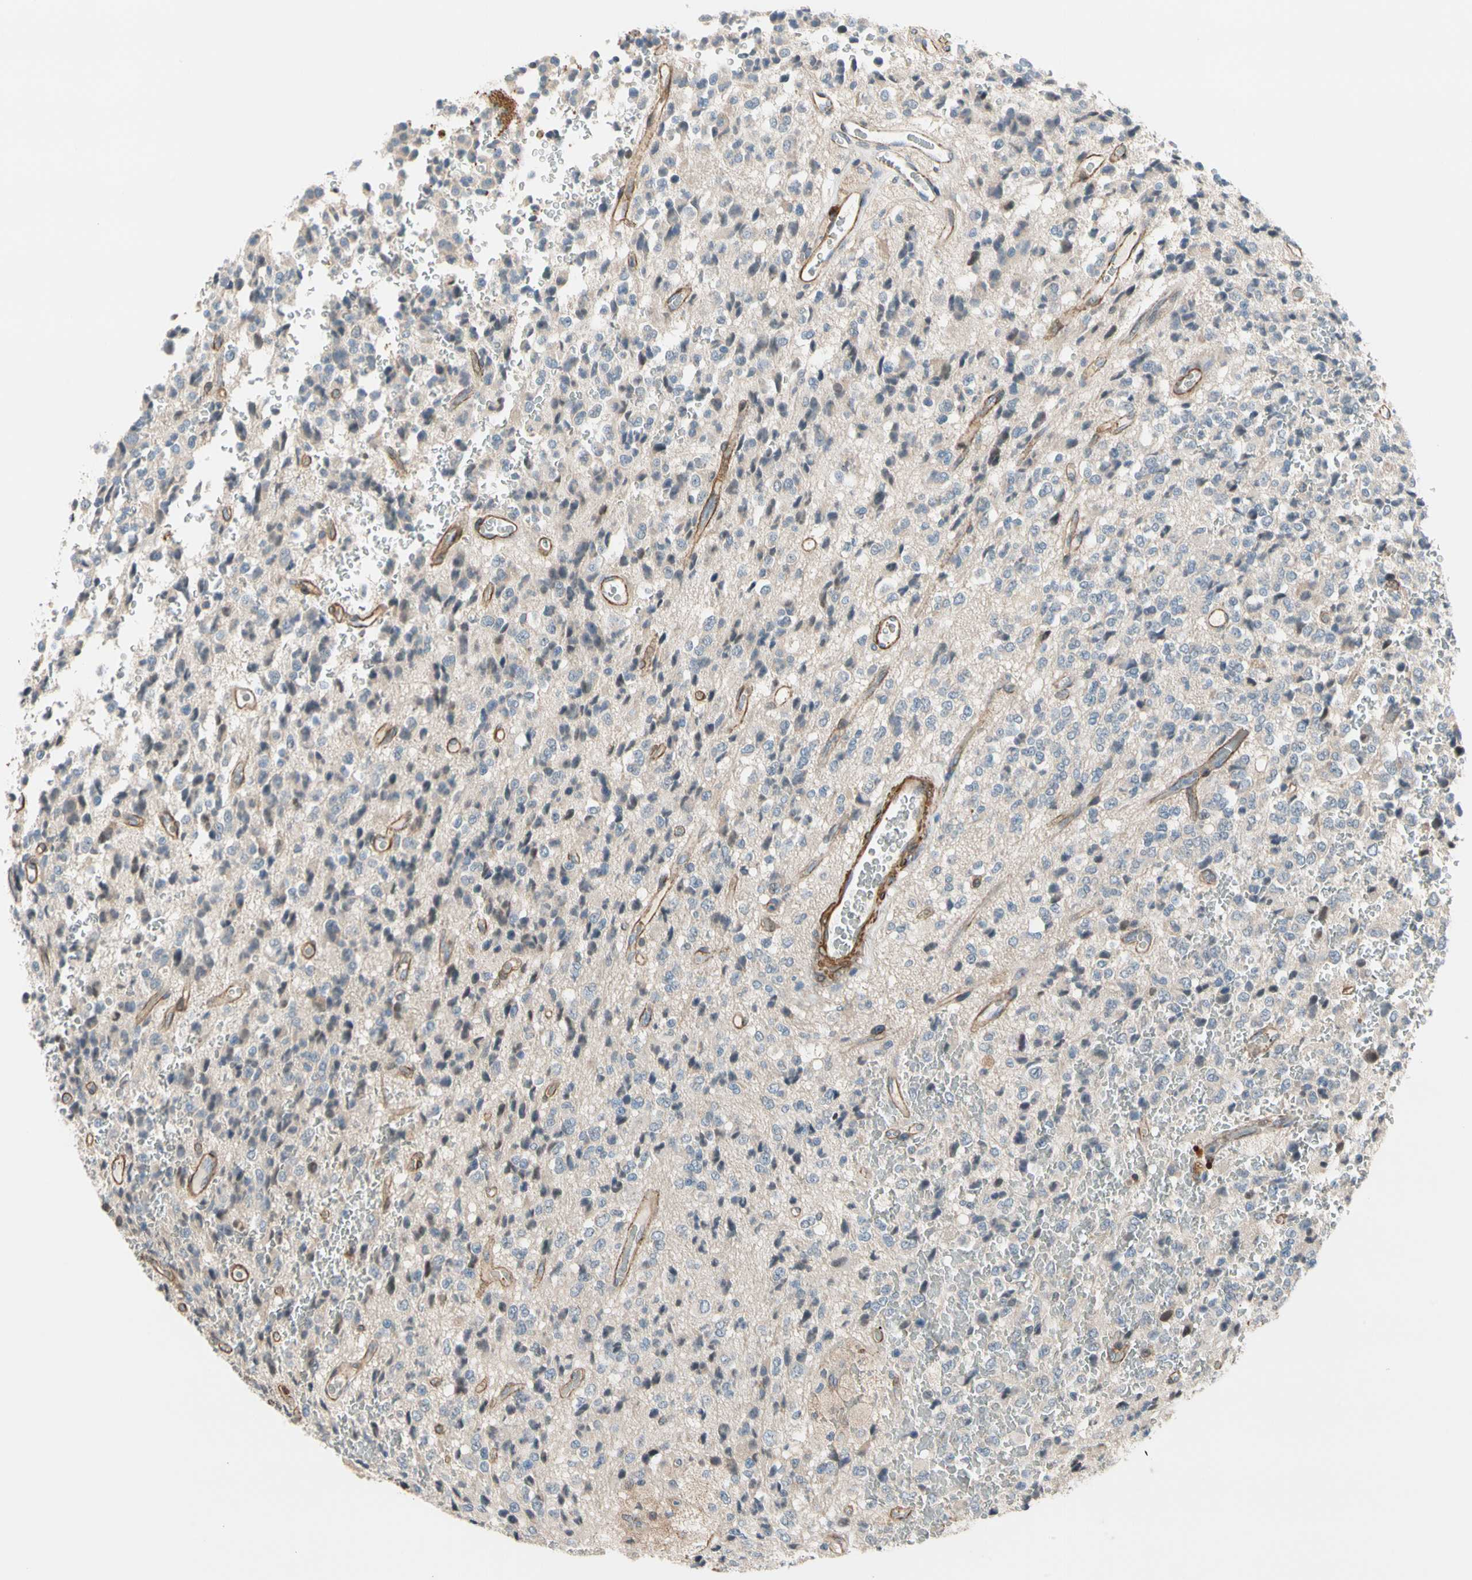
{"staining": {"intensity": "weak", "quantity": "25%-75%", "location": "cytoplasmic/membranous"}, "tissue": "glioma", "cell_type": "Tumor cells", "image_type": "cancer", "snomed": [{"axis": "morphology", "description": "Glioma, malignant, High grade"}, {"axis": "topography", "description": "pancreas cauda"}], "caption": "Immunohistochemical staining of glioma shows low levels of weak cytoplasmic/membranous protein expression in about 25%-75% of tumor cells.", "gene": "LIMK2", "patient": {"sex": "male", "age": 60}}